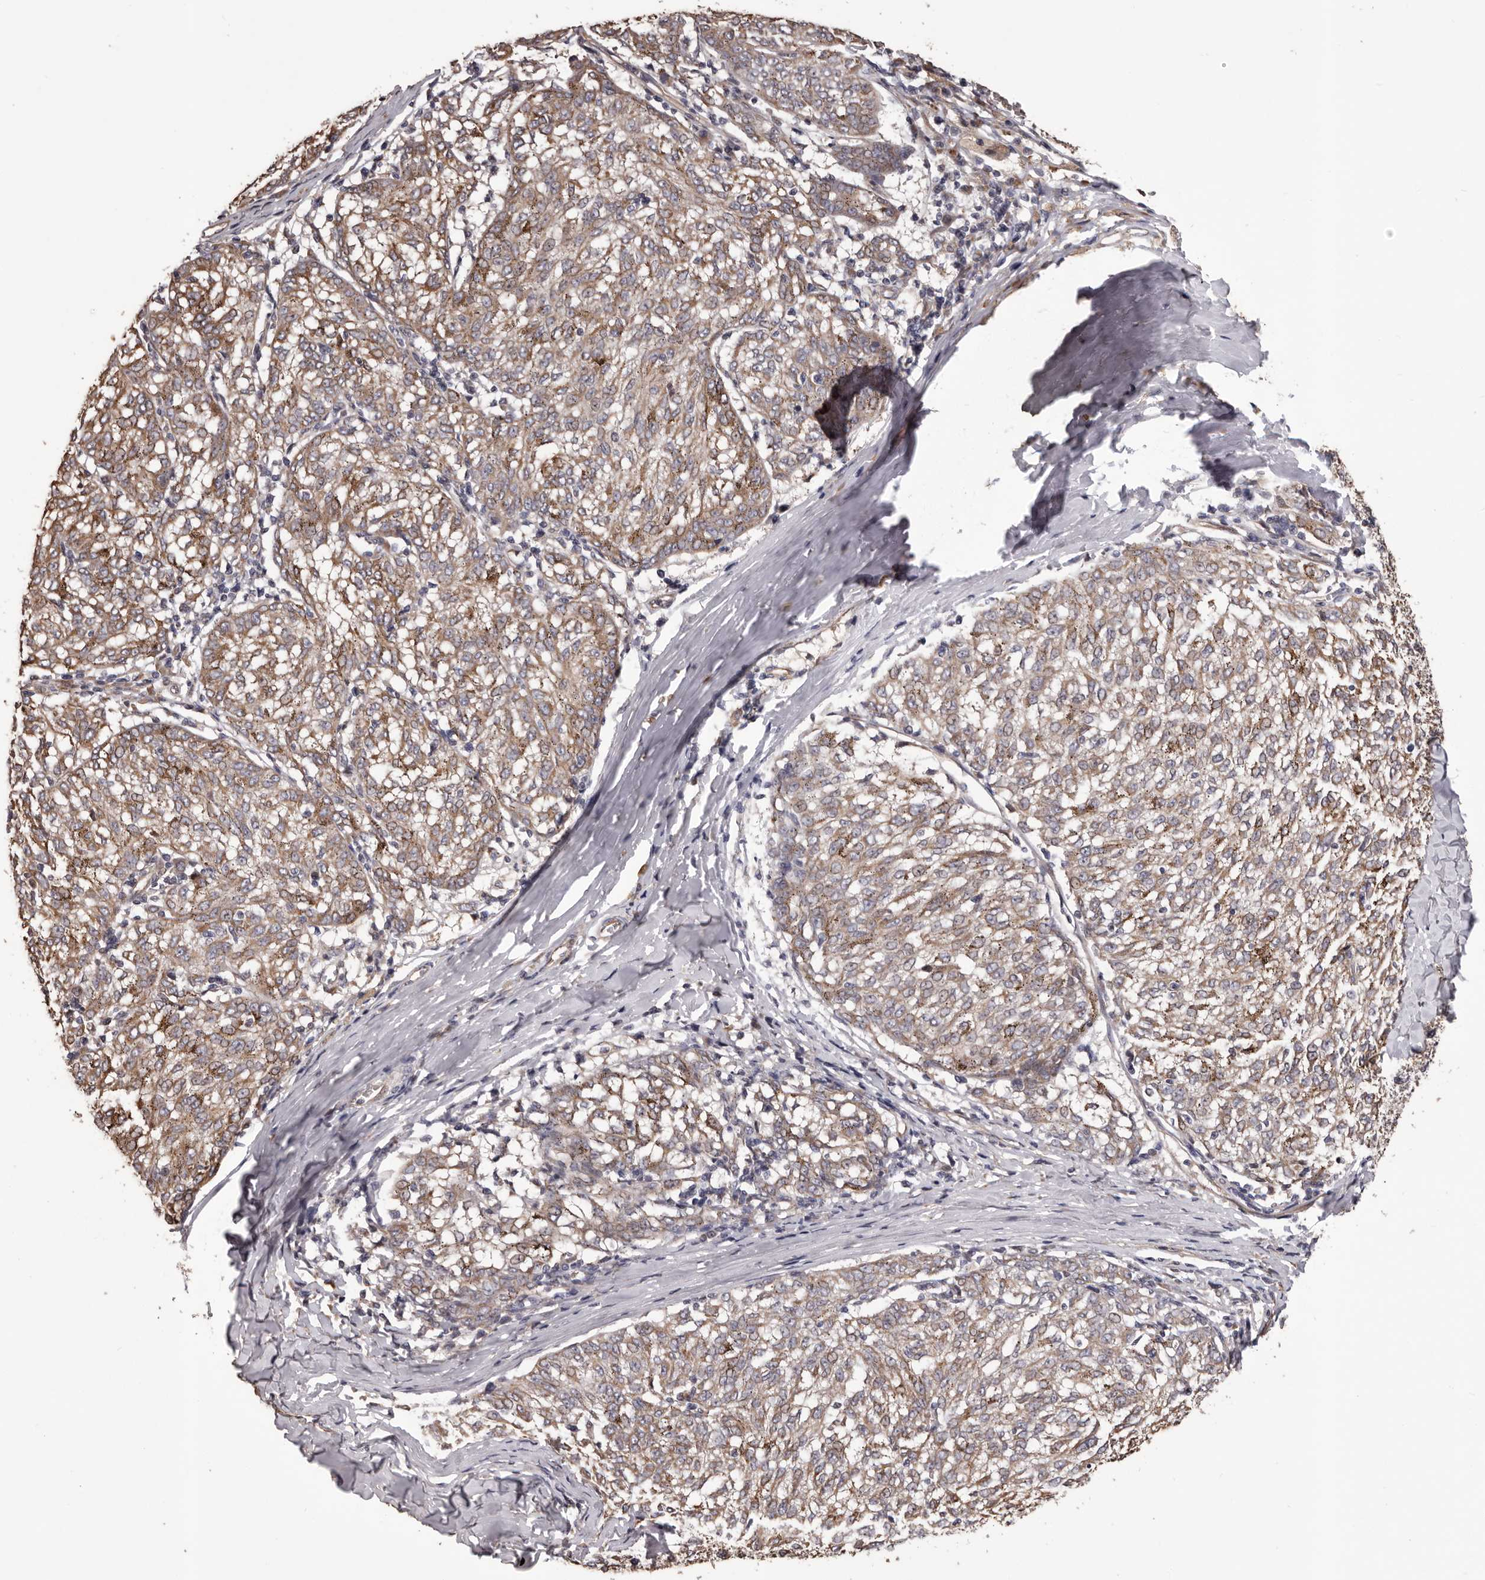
{"staining": {"intensity": "weak", "quantity": ">75%", "location": "cytoplasmic/membranous"}, "tissue": "melanoma", "cell_type": "Tumor cells", "image_type": "cancer", "snomed": [{"axis": "morphology", "description": "Malignant melanoma, NOS"}, {"axis": "topography", "description": "Skin"}], "caption": "IHC histopathology image of malignant melanoma stained for a protein (brown), which displays low levels of weak cytoplasmic/membranous expression in approximately >75% of tumor cells.", "gene": "CEP104", "patient": {"sex": "female", "age": 72}}